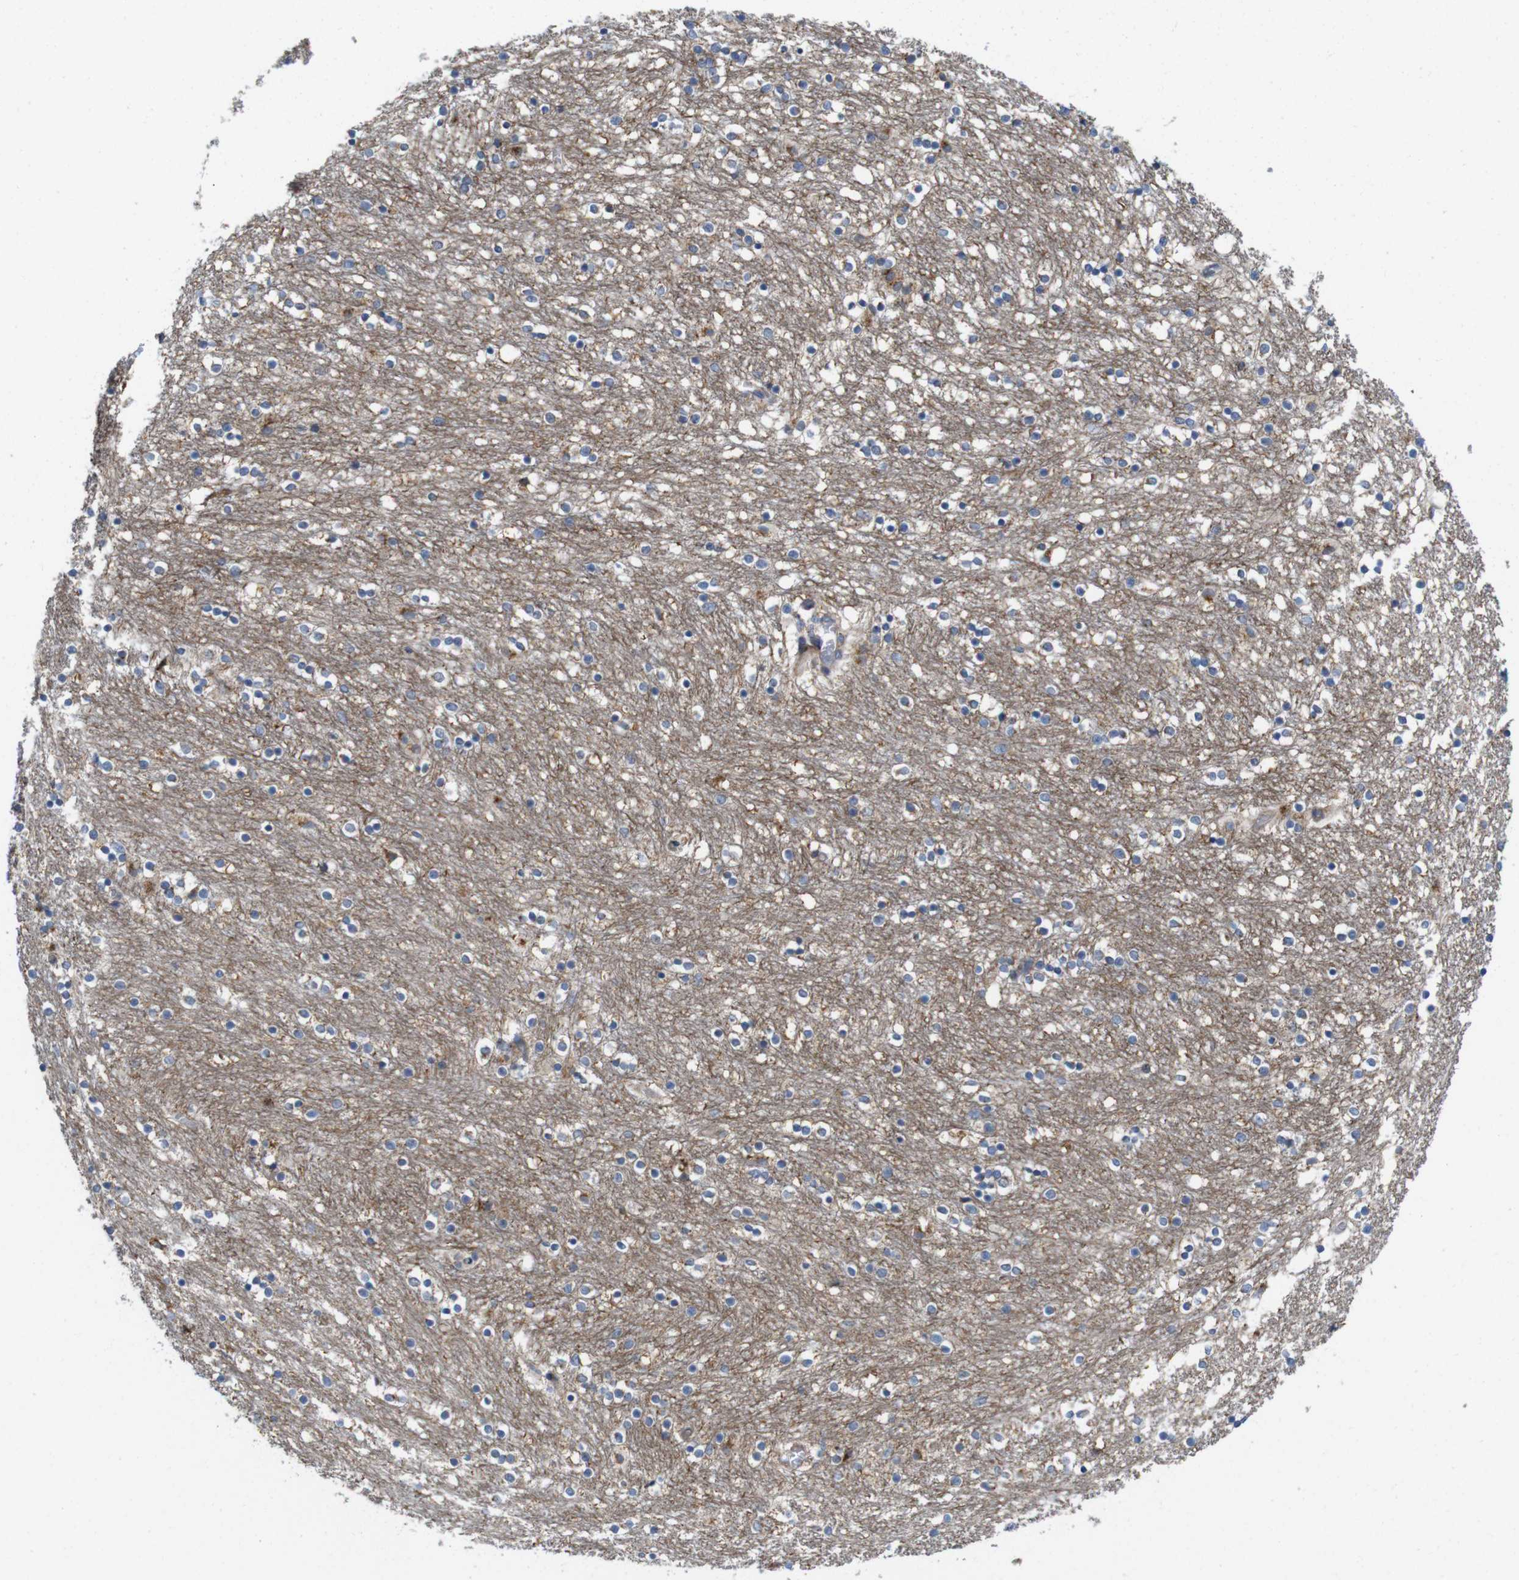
{"staining": {"intensity": "negative", "quantity": "none", "location": "none"}, "tissue": "caudate", "cell_type": "Glial cells", "image_type": "normal", "snomed": [{"axis": "morphology", "description": "Normal tissue, NOS"}, {"axis": "topography", "description": "Lateral ventricle wall"}], "caption": "An IHC micrograph of unremarkable caudate is shown. There is no staining in glial cells of caudate.", "gene": "EFCAB14", "patient": {"sex": "female", "age": 54}}